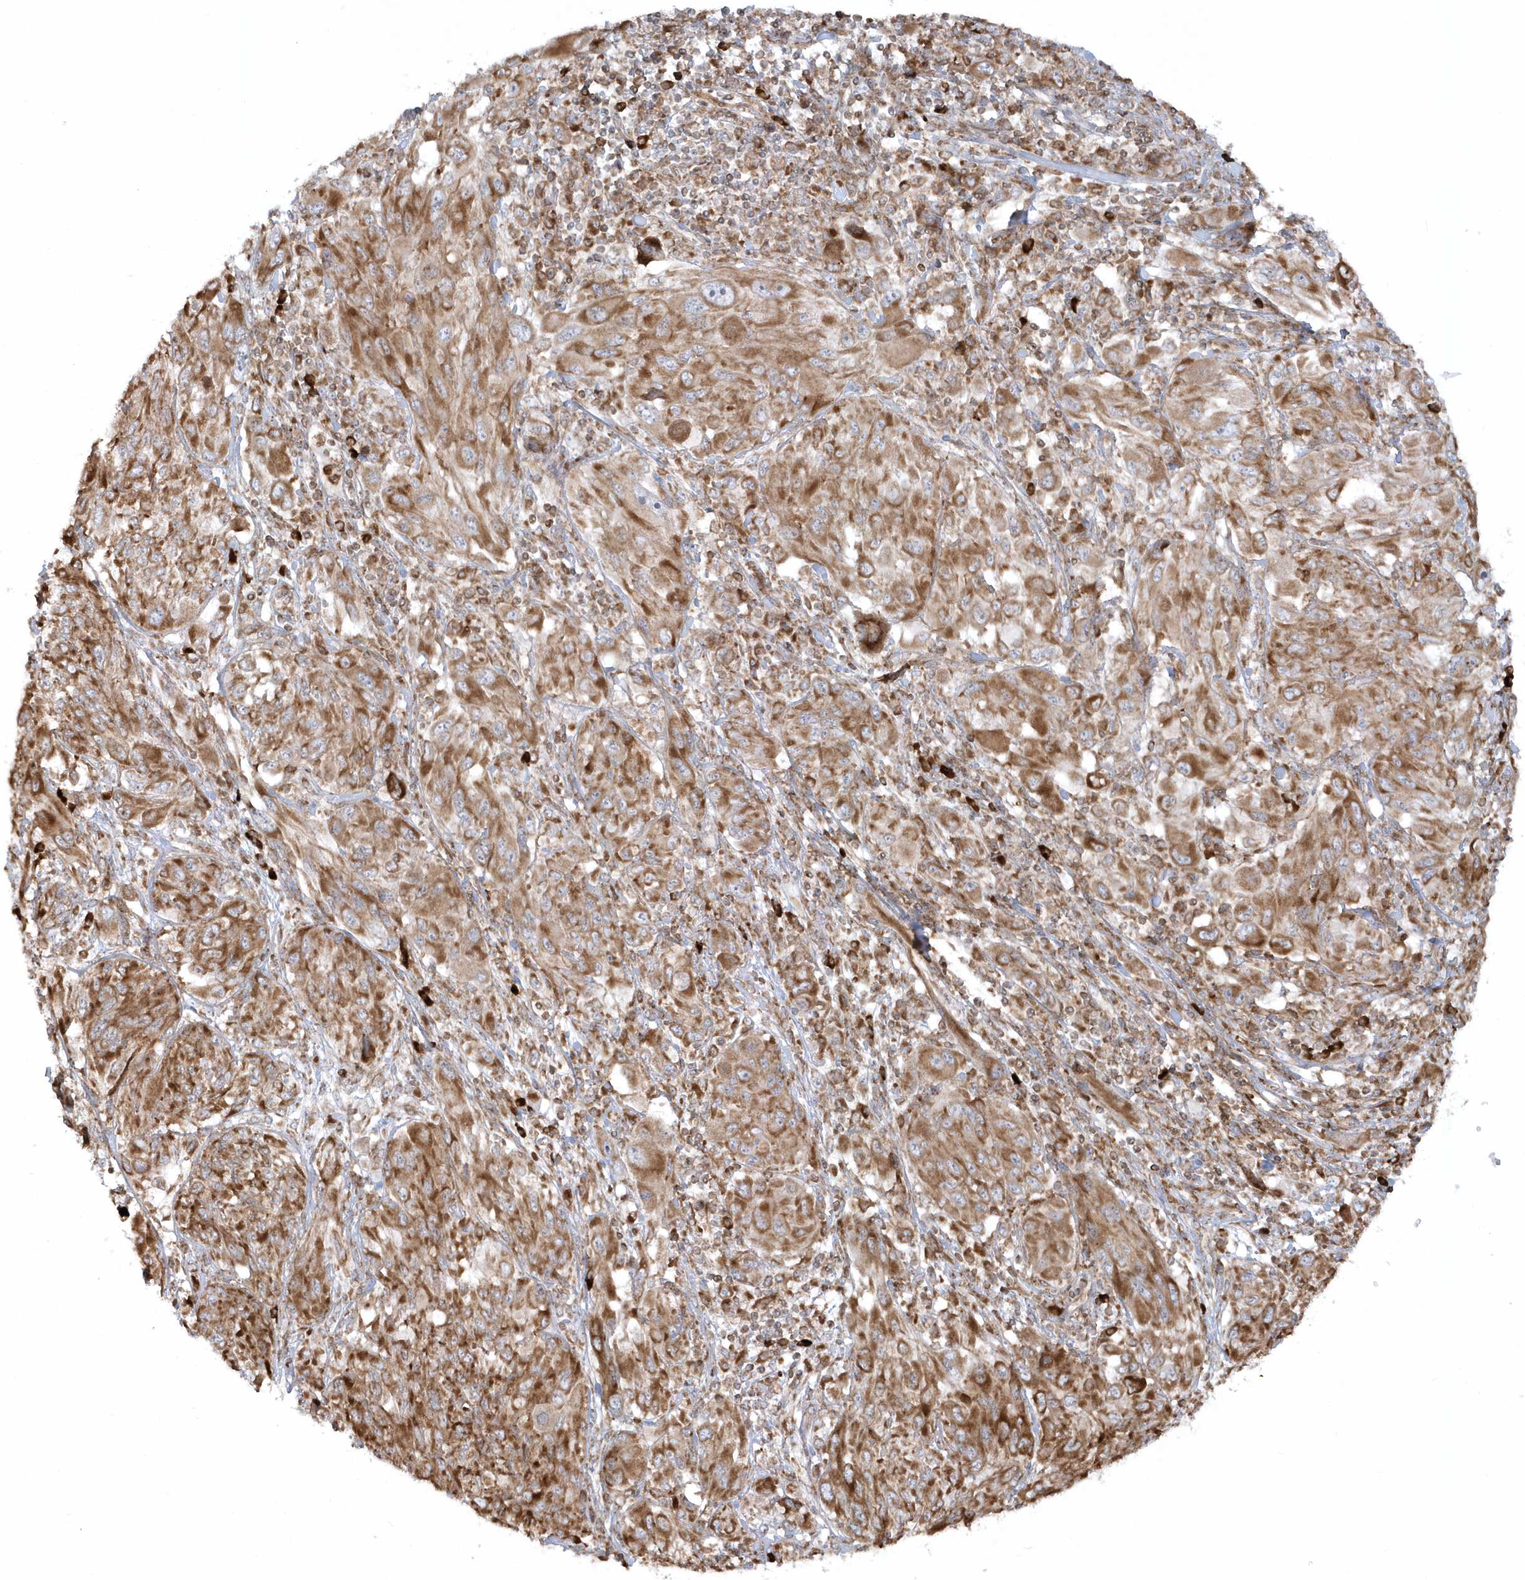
{"staining": {"intensity": "moderate", "quantity": ">75%", "location": "cytoplasmic/membranous"}, "tissue": "melanoma", "cell_type": "Tumor cells", "image_type": "cancer", "snomed": [{"axis": "morphology", "description": "Malignant melanoma, NOS"}, {"axis": "topography", "description": "Skin"}], "caption": "The immunohistochemical stain highlights moderate cytoplasmic/membranous positivity in tumor cells of malignant melanoma tissue.", "gene": "SH3BP2", "patient": {"sex": "female", "age": 91}}